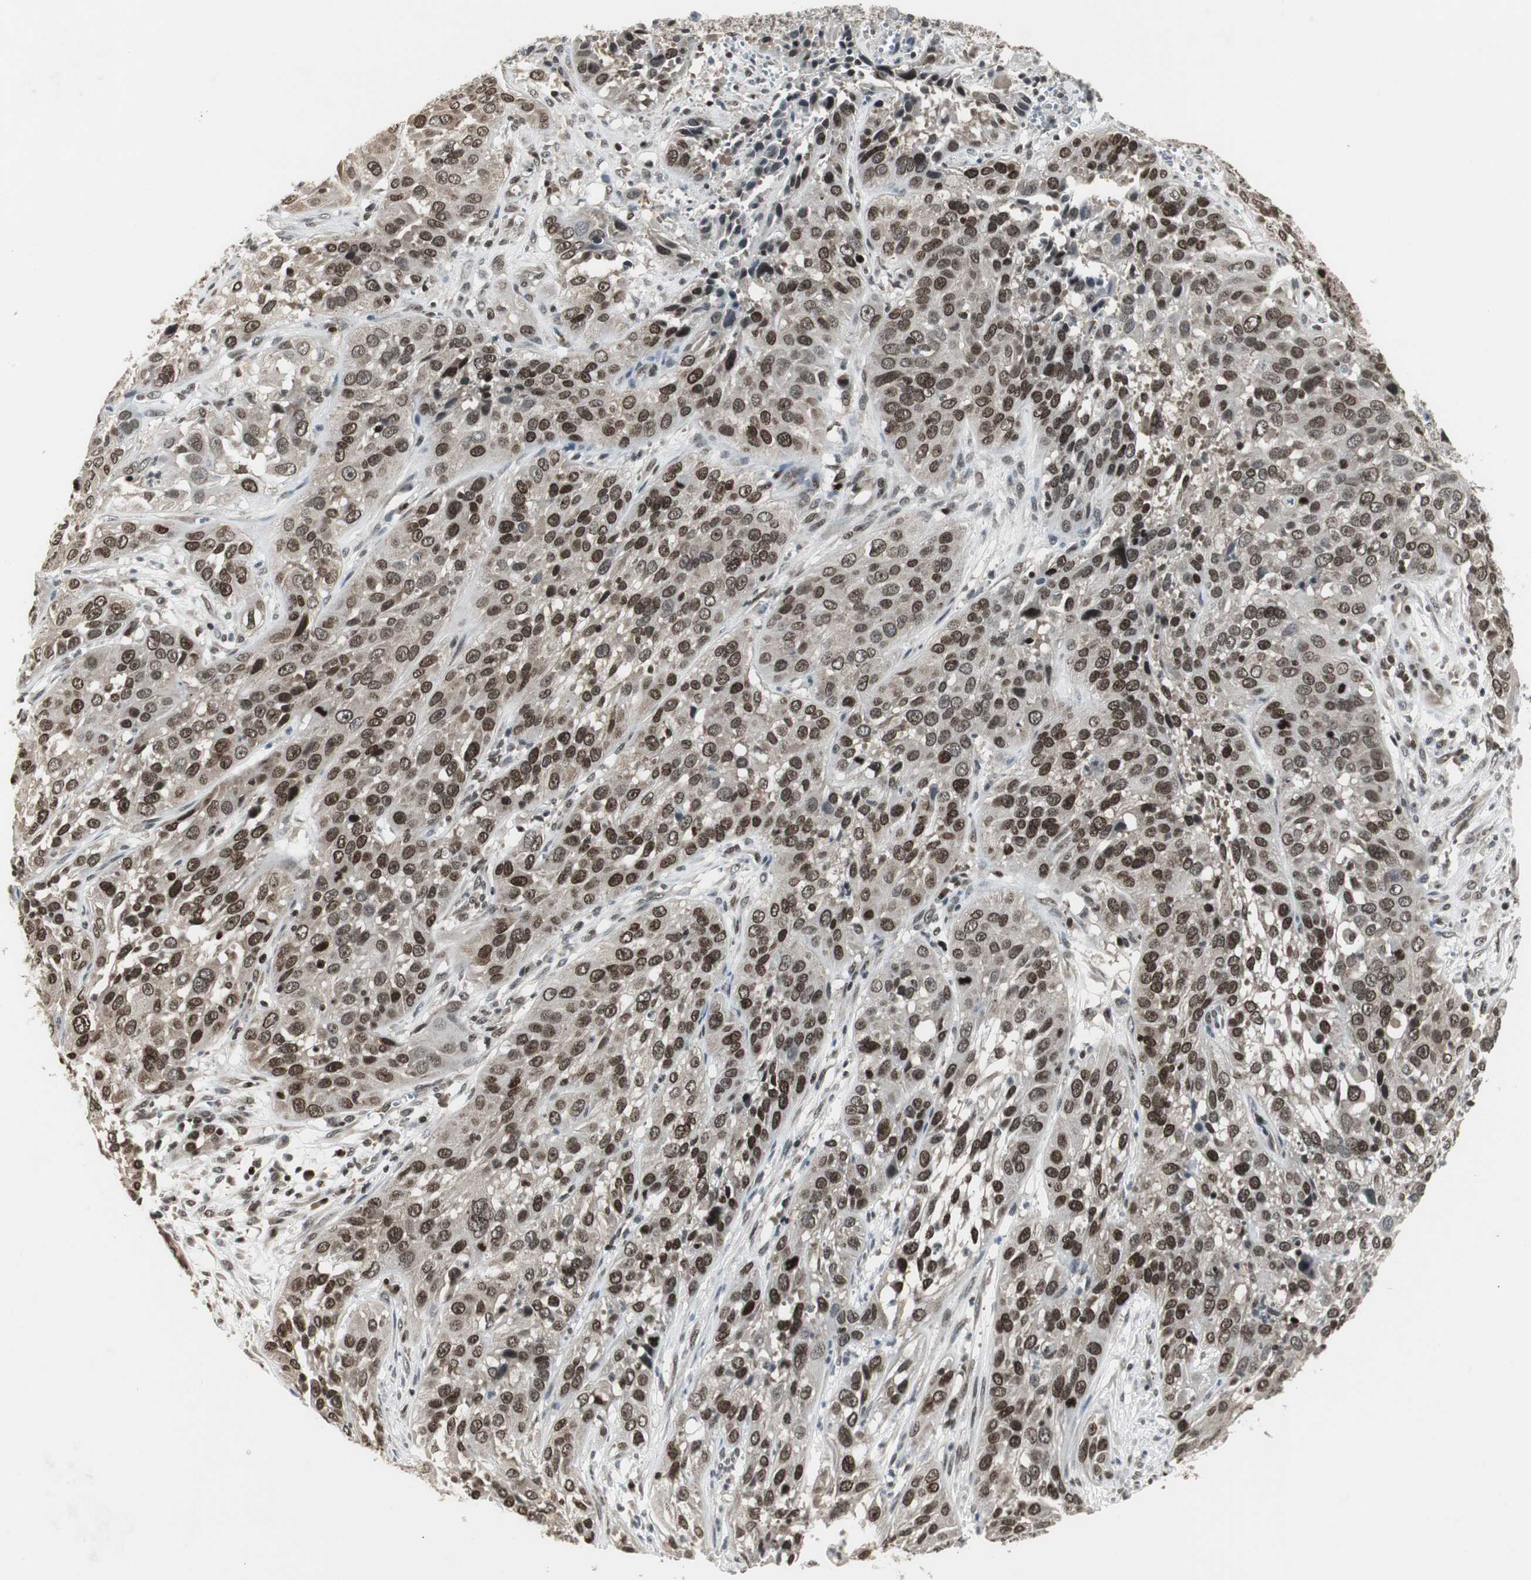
{"staining": {"intensity": "strong", "quantity": ">75%", "location": "cytoplasmic/membranous,nuclear"}, "tissue": "cervical cancer", "cell_type": "Tumor cells", "image_type": "cancer", "snomed": [{"axis": "morphology", "description": "Squamous cell carcinoma, NOS"}, {"axis": "topography", "description": "Cervix"}], "caption": "Protein expression analysis of cervical cancer (squamous cell carcinoma) reveals strong cytoplasmic/membranous and nuclear expression in about >75% of tumor cells. The staining was performed using DAB, with brown indicating positive protein expression. Nuclei are stained blue with hematoxylin.", "gene": "MPG", "patient": {"sex": "female", "age": 32}}